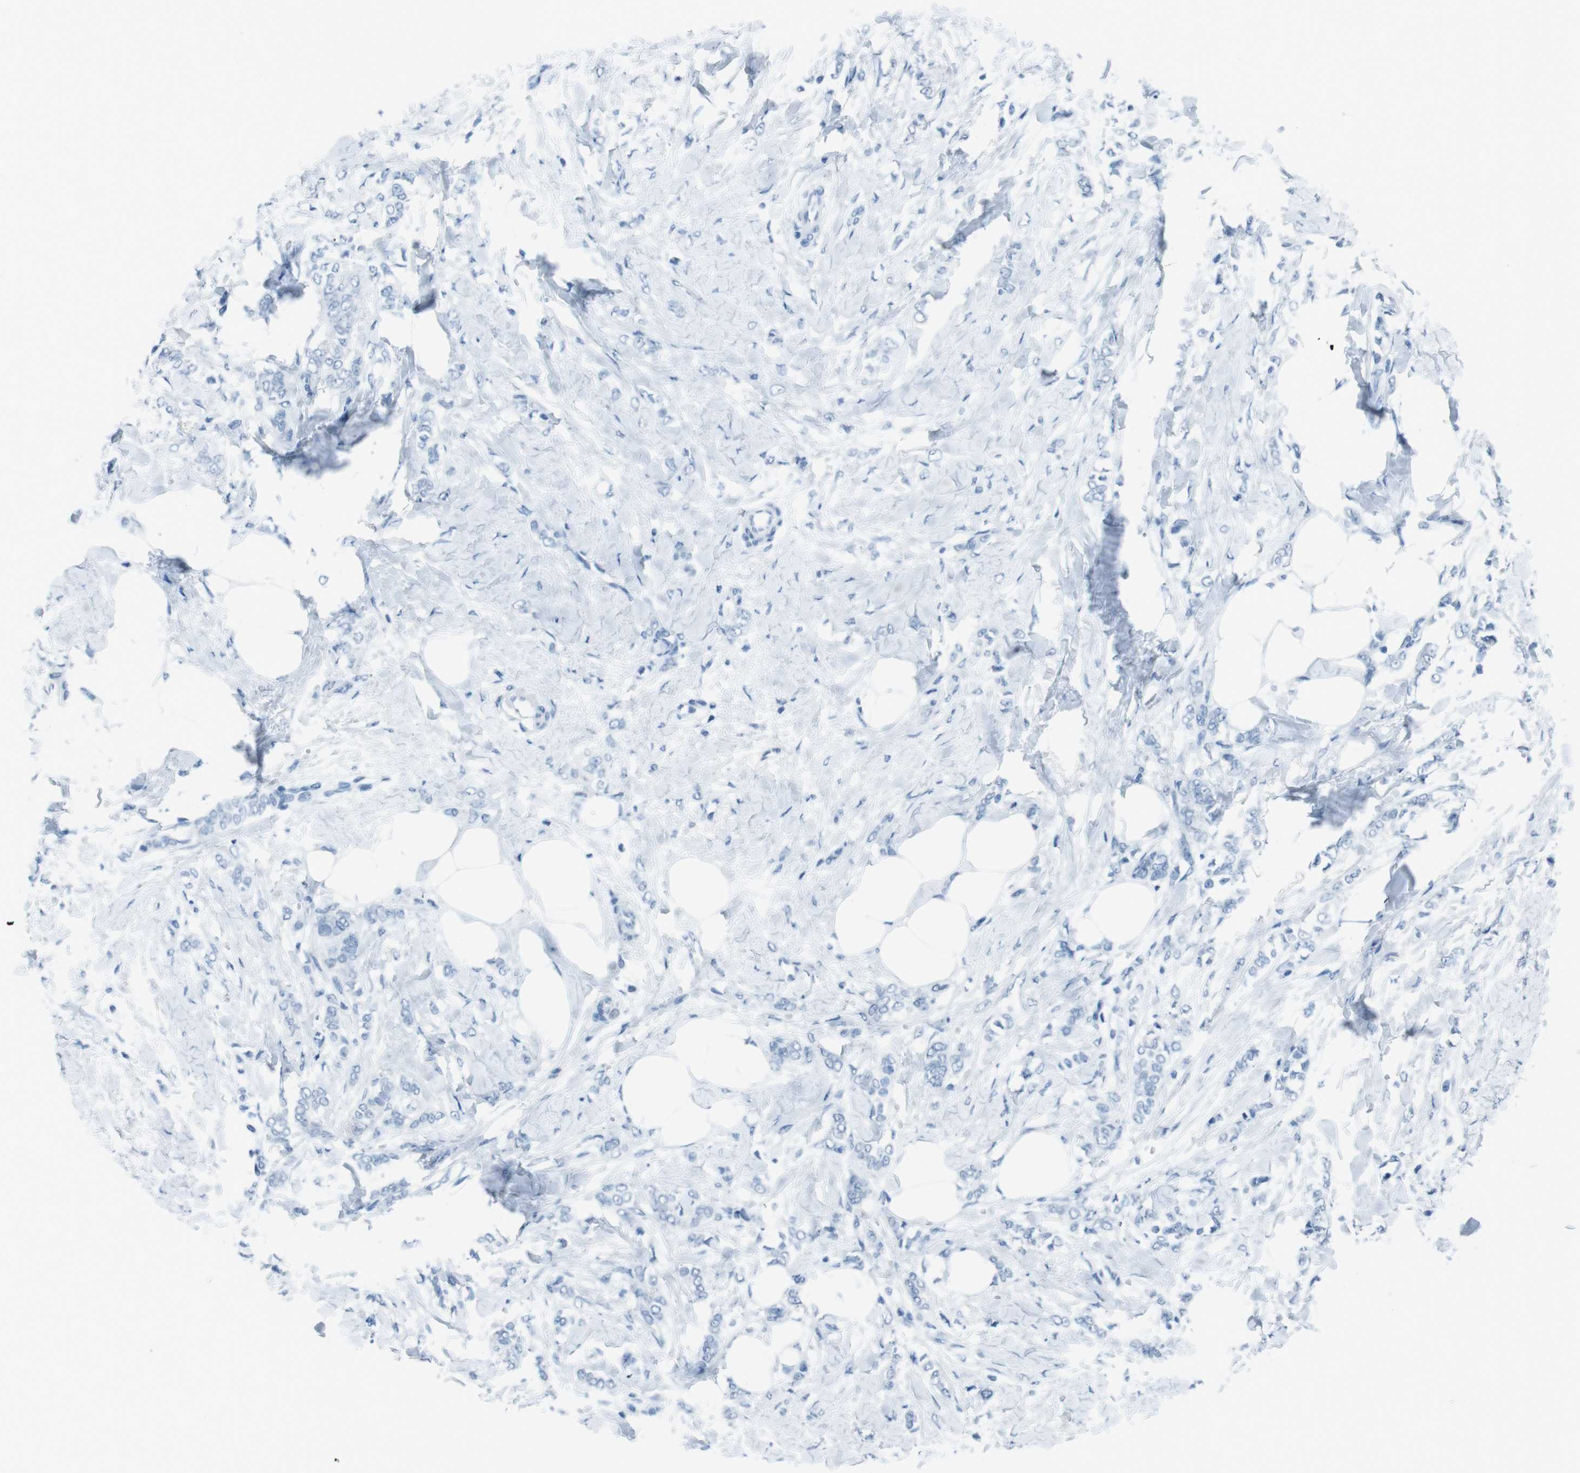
{"staining": {"intensity": "negative", "quantity": "none", "location": "none"}, "tissue": "breast cancer", "cell_type": "Tumor cells", "image_type": "cancer", "snomed": [{"axis": "morphology", "description": "Lobular carcinoma, in situ"}, {"axis": "morphology", "description": "Lobular carcinoma"}, {"axis": "topography", "description": "Breast"}], "caption": "DAB immunohistochemical staining of human breast cancer displays no significant staining in tumor cells.", "gene": "TMEM207", "patient": {"sex": "female", "age": 41}}